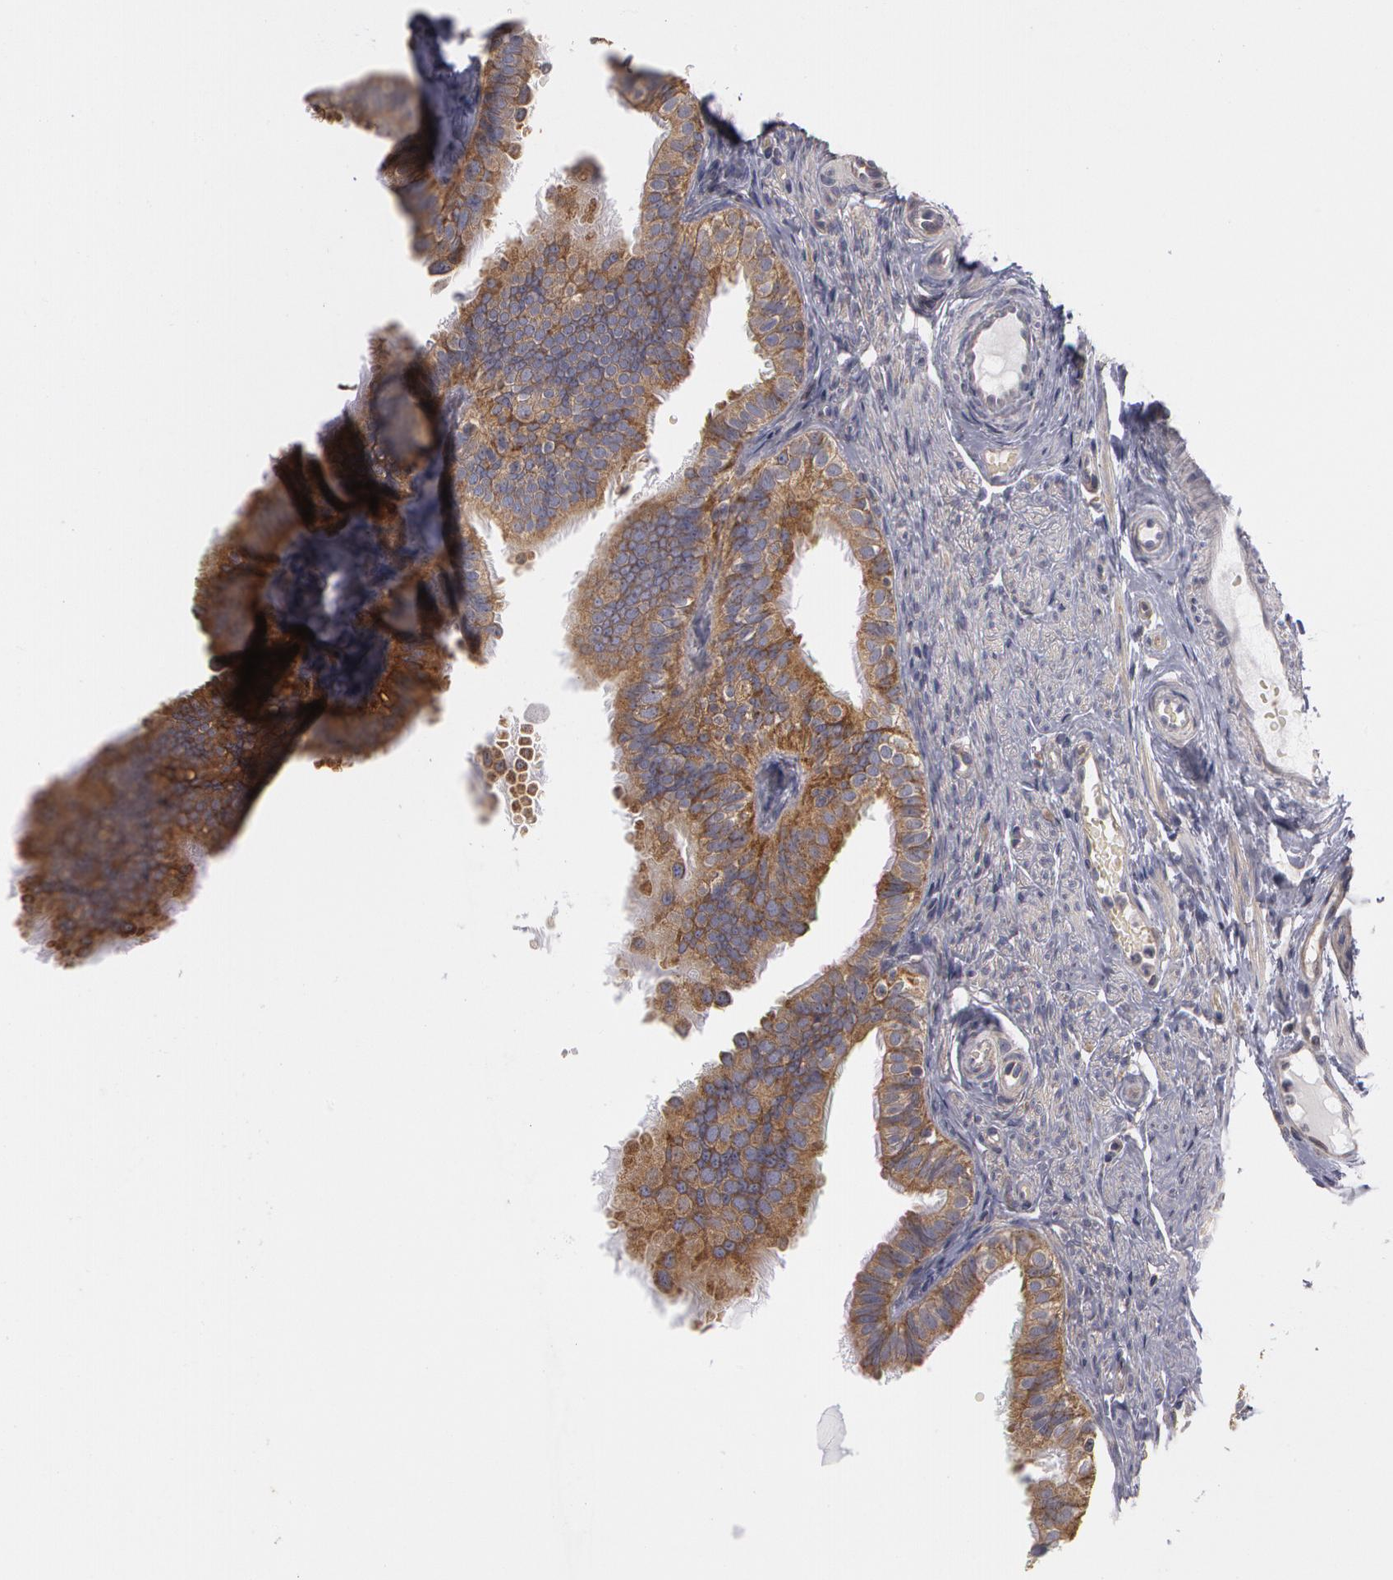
{"staining": {"intensity": "moderate", "quantity": ">75%", "location": "cytoplasmic/membranous"}, "tissue": "fallopian tube", "cell_type": "Glandular cells", "image_type": "normal", "snomed": [{"axis": "morphology", "description": "Normal tissue, NOS"}, {"axis": "morphology", "description": "Dermoid, NOS"}, {"axis": "topography", "description": "Fallopian tube"}], "caption": "Moderate cytoplasmic/membranous protein staining is present in about >75% of glandular cells in fallopian tube. Ihc stains the protein in brown and the nuclei are stained blue.", "gene": "NEK9", "patient": {"sex": "female", "age": 33}}